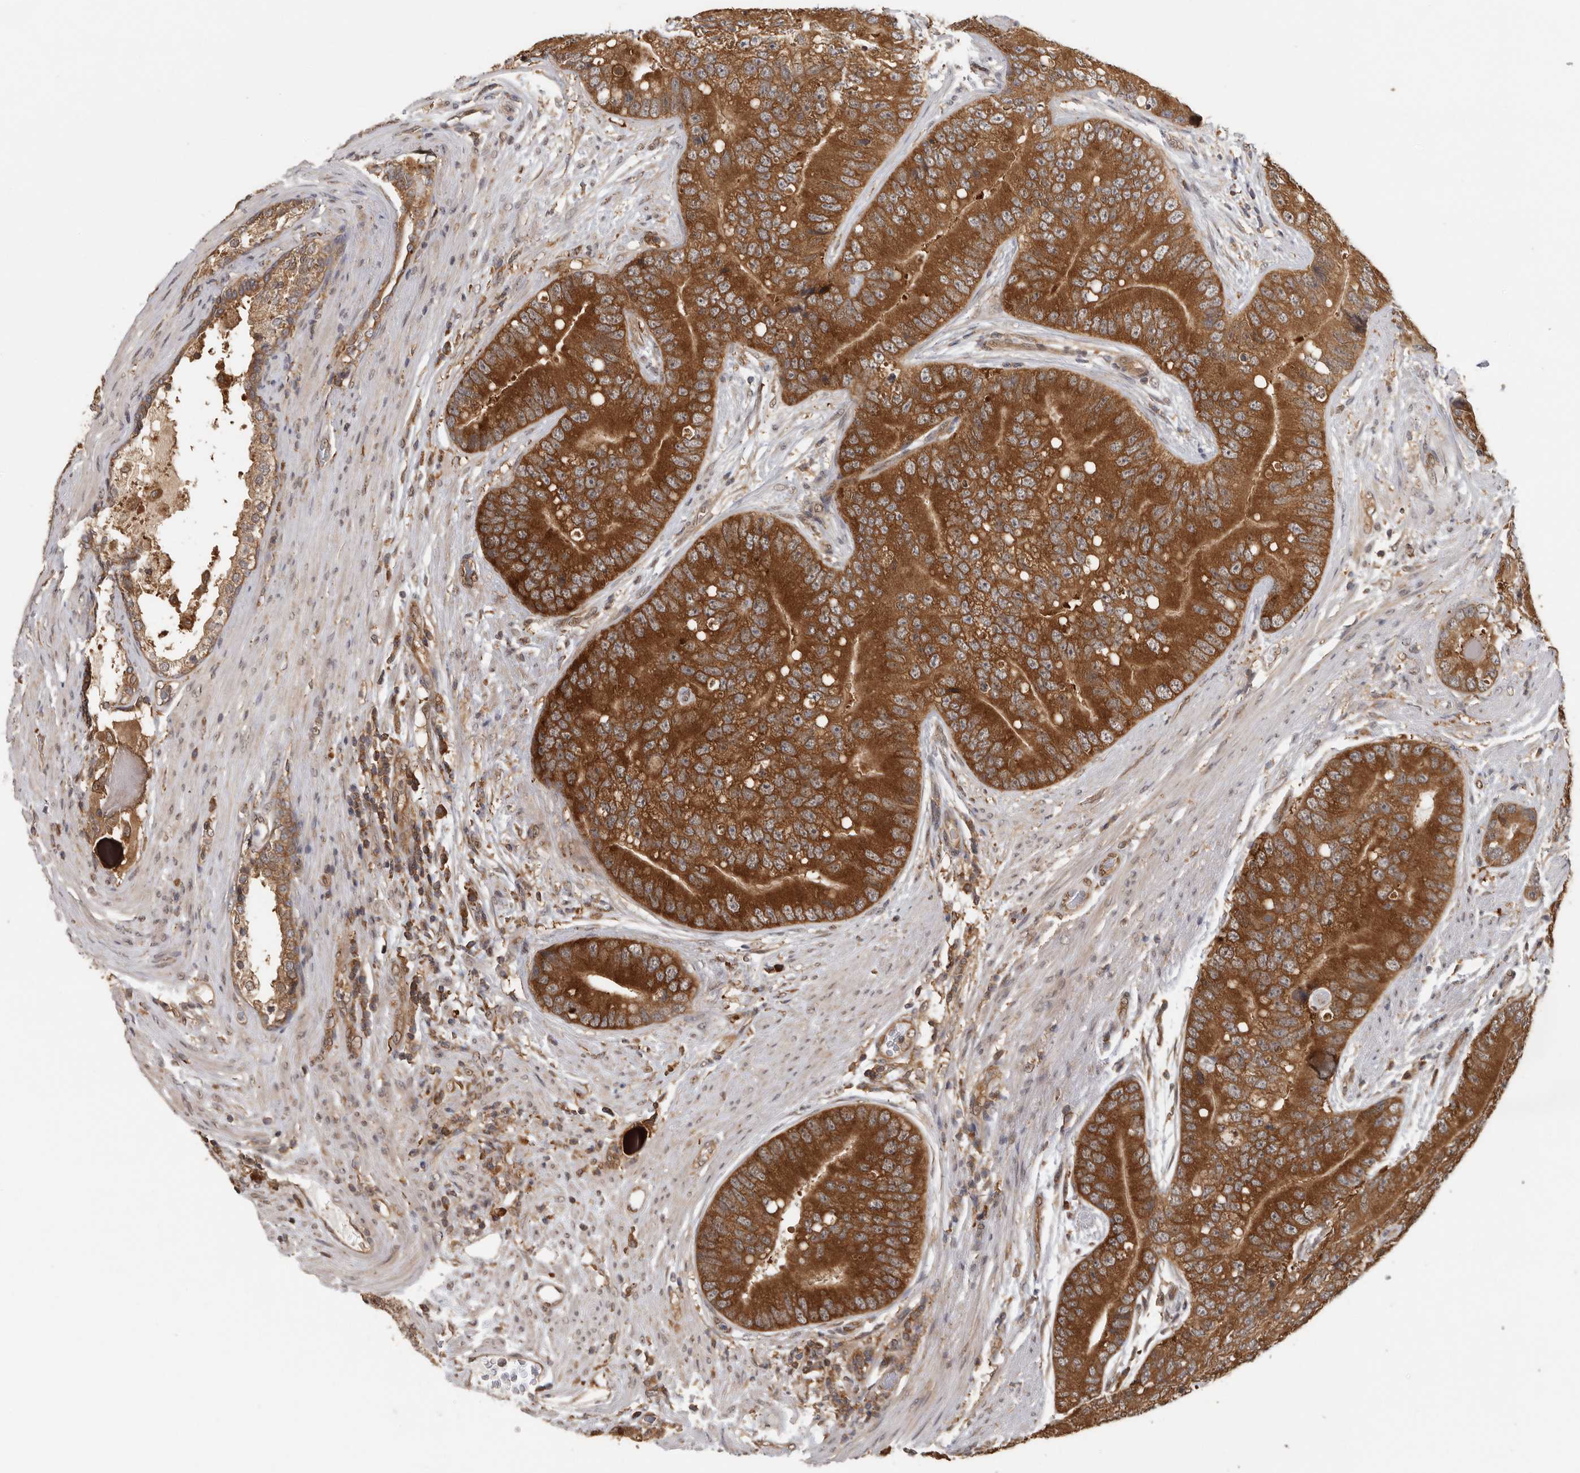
{"staining": {"intensity": "strong", "quantity": ">75%", "location": "cytoplasmic/membranous"}, "tissue": "prostate cancer", "cell_type": "Tumor cells", "image_type": "cancer", "snomed": [{"axis": "morphology", "description": "Adenocarcinoma, High grade"}, {"axis": "topography", "description": "Prostate"}], "caption": "Prostate cancer (high-grade adenocarcinoma) stained for a protein demonstrates strong cytoplasmic/membranous positivity in tumor cells.", "gene": "CCT8", "patient": {"sex": "male", "age": 70}}